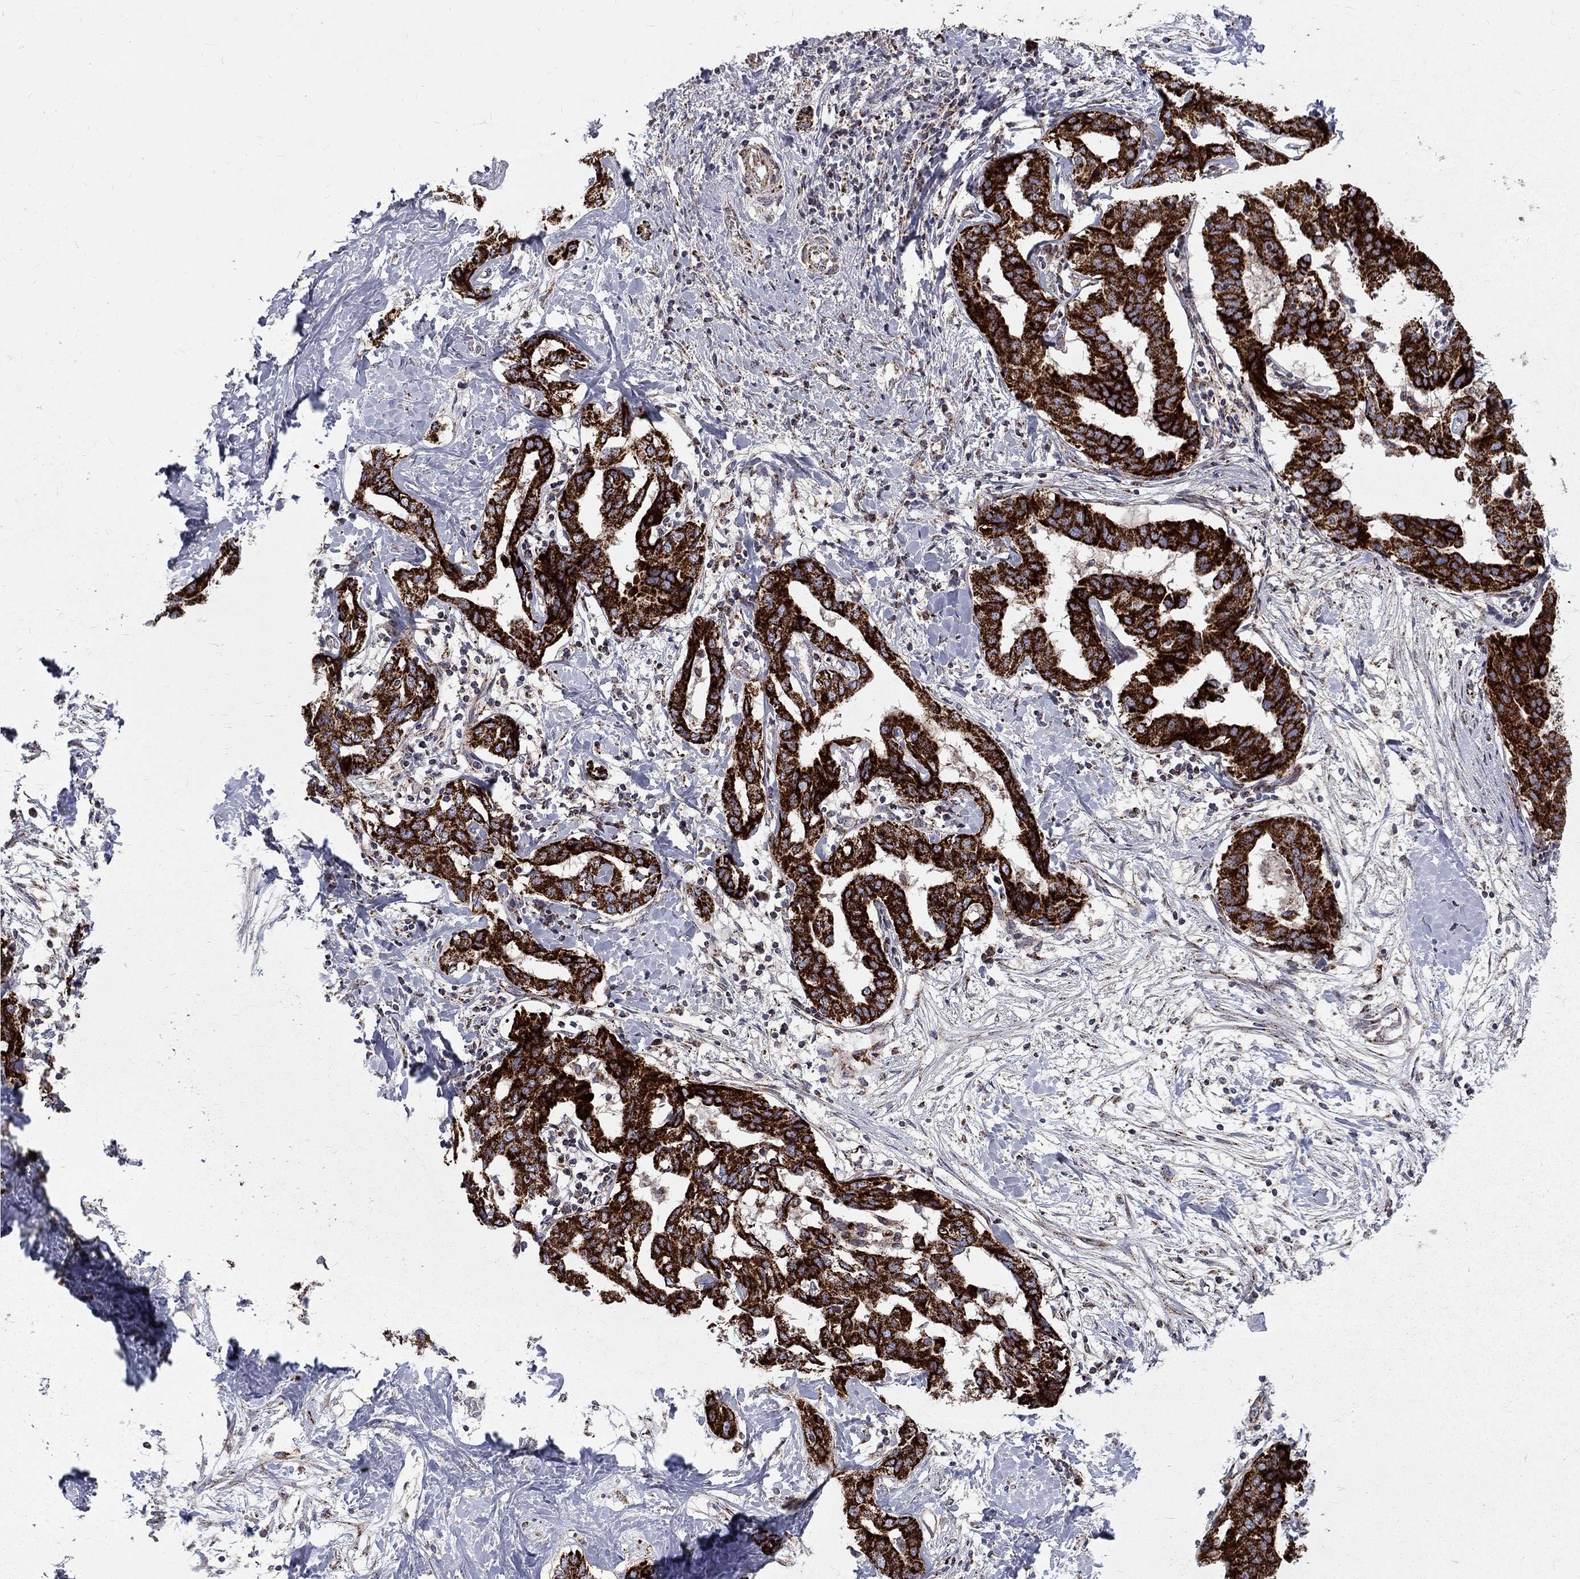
{"staining": {"intensity": "strong", "quantity": ">75%", "location": "cytoplasmic/membranous"}, "tissue": "liver cancer", "cell_type": "Tumor cells", "image_type": "cancer", "snomed": [{"axis": "morphology", "description": "Cholangiocarcinoma"}, {"axis": "topography", "description": "Liver"}], "caption": "Immunohistochemistry (DAB (3,3'-diaminobenzidine)) staining of human liver cholangiocarcinoma displays strong cytoplasmic/membranous protein expression in about >75% of tumor cells.", "gene": "ALDH1B1", "patient": {"sex": "male", "age": 59}}